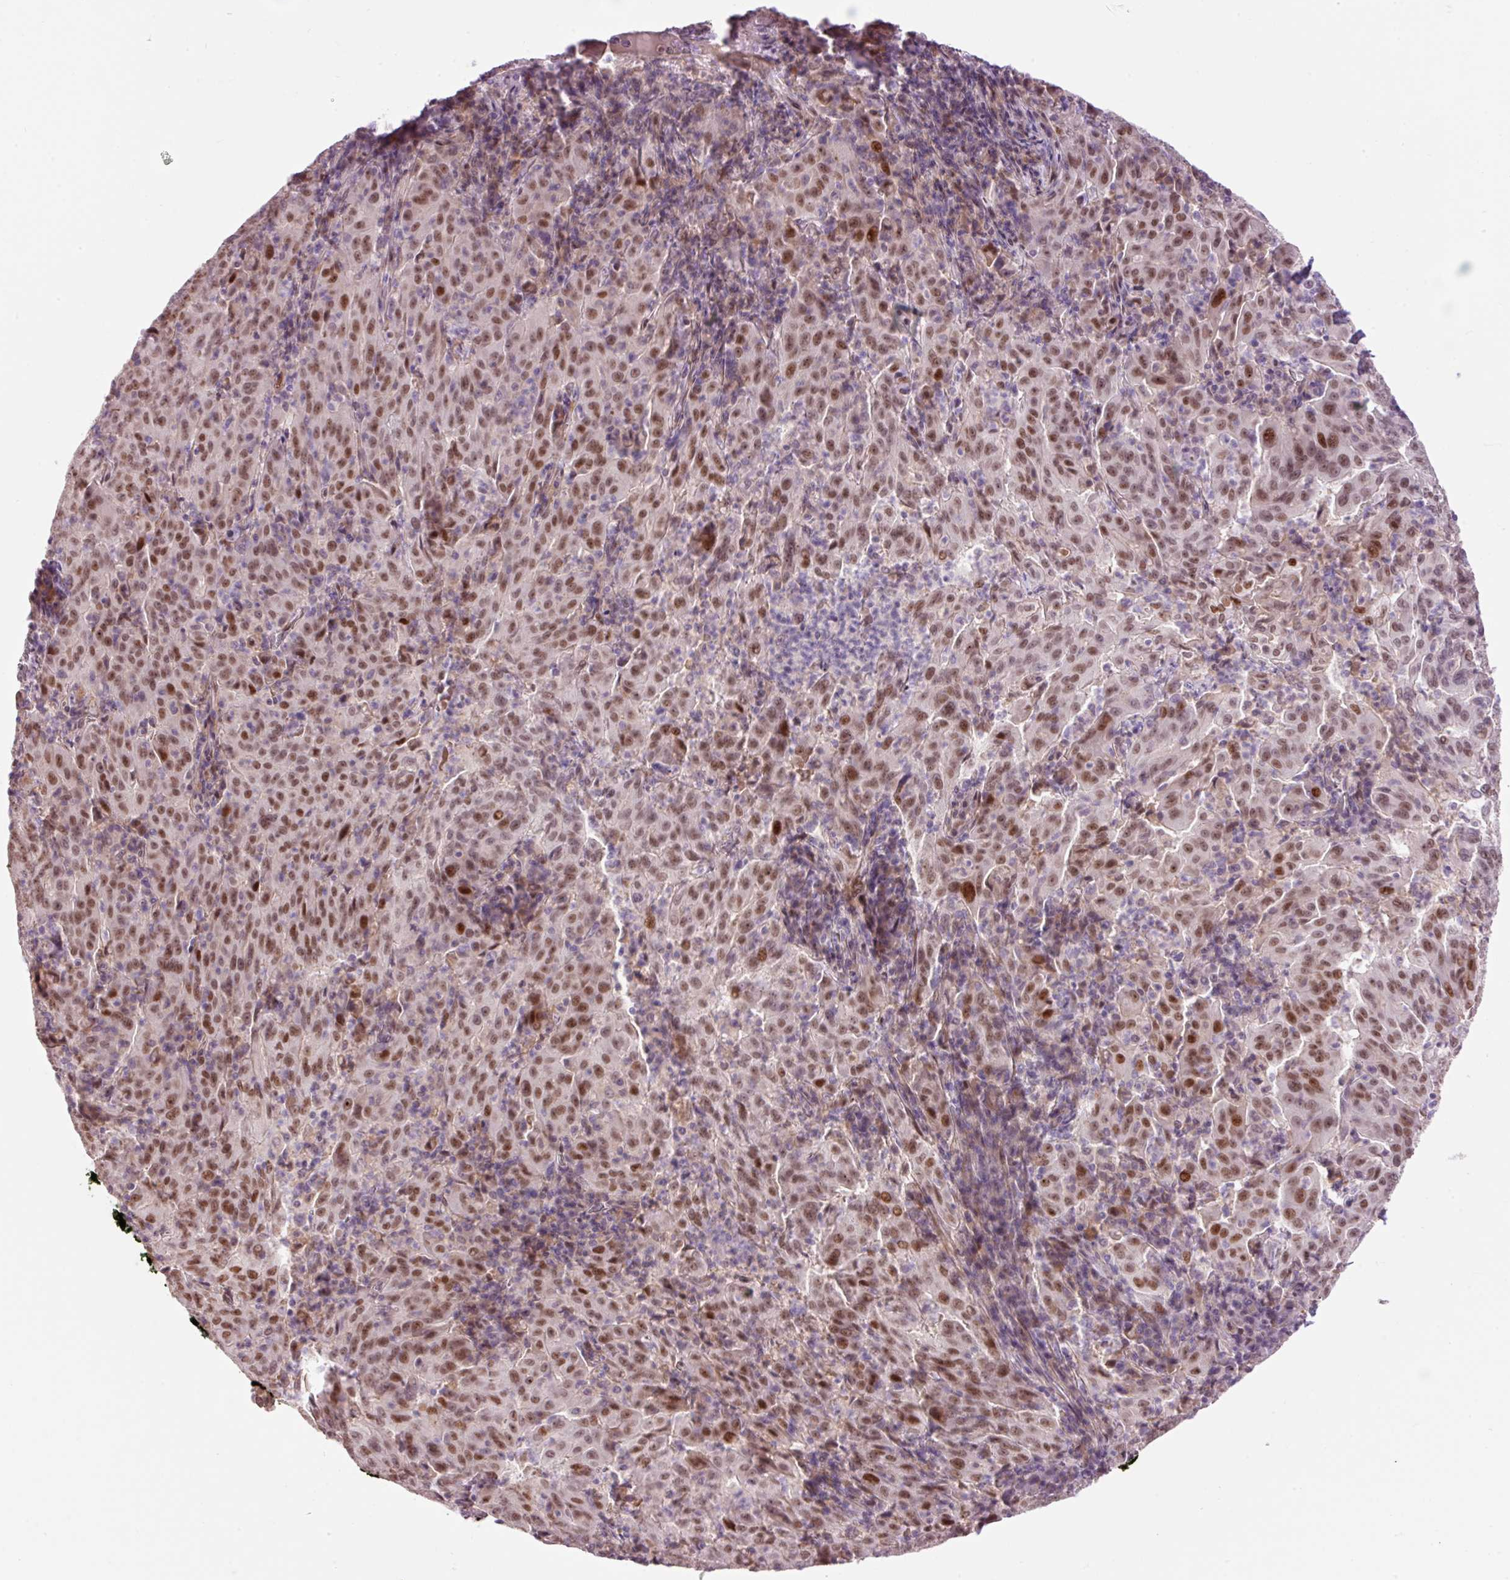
{"staining": {"intensity": "moderate", "quantity": ">75%", "location": "nuclear"}, "tissue": "pancreatic cancer", "cell_type": "Tumor cells", "image_type": "cancer", "snomed": [{"axis": "morphology", "description": "Adenocarcinoma, NOS"}, {"axis": "topography", "description": "Pancreas"}], "caption": "Immunohistochemistry of human pancreatic cancer reveals medium levels of moderate nuclear expression in about >75% of tumor cells.", "gene": "HNF1A", "patient": {"sex": "male", "age": 63}}